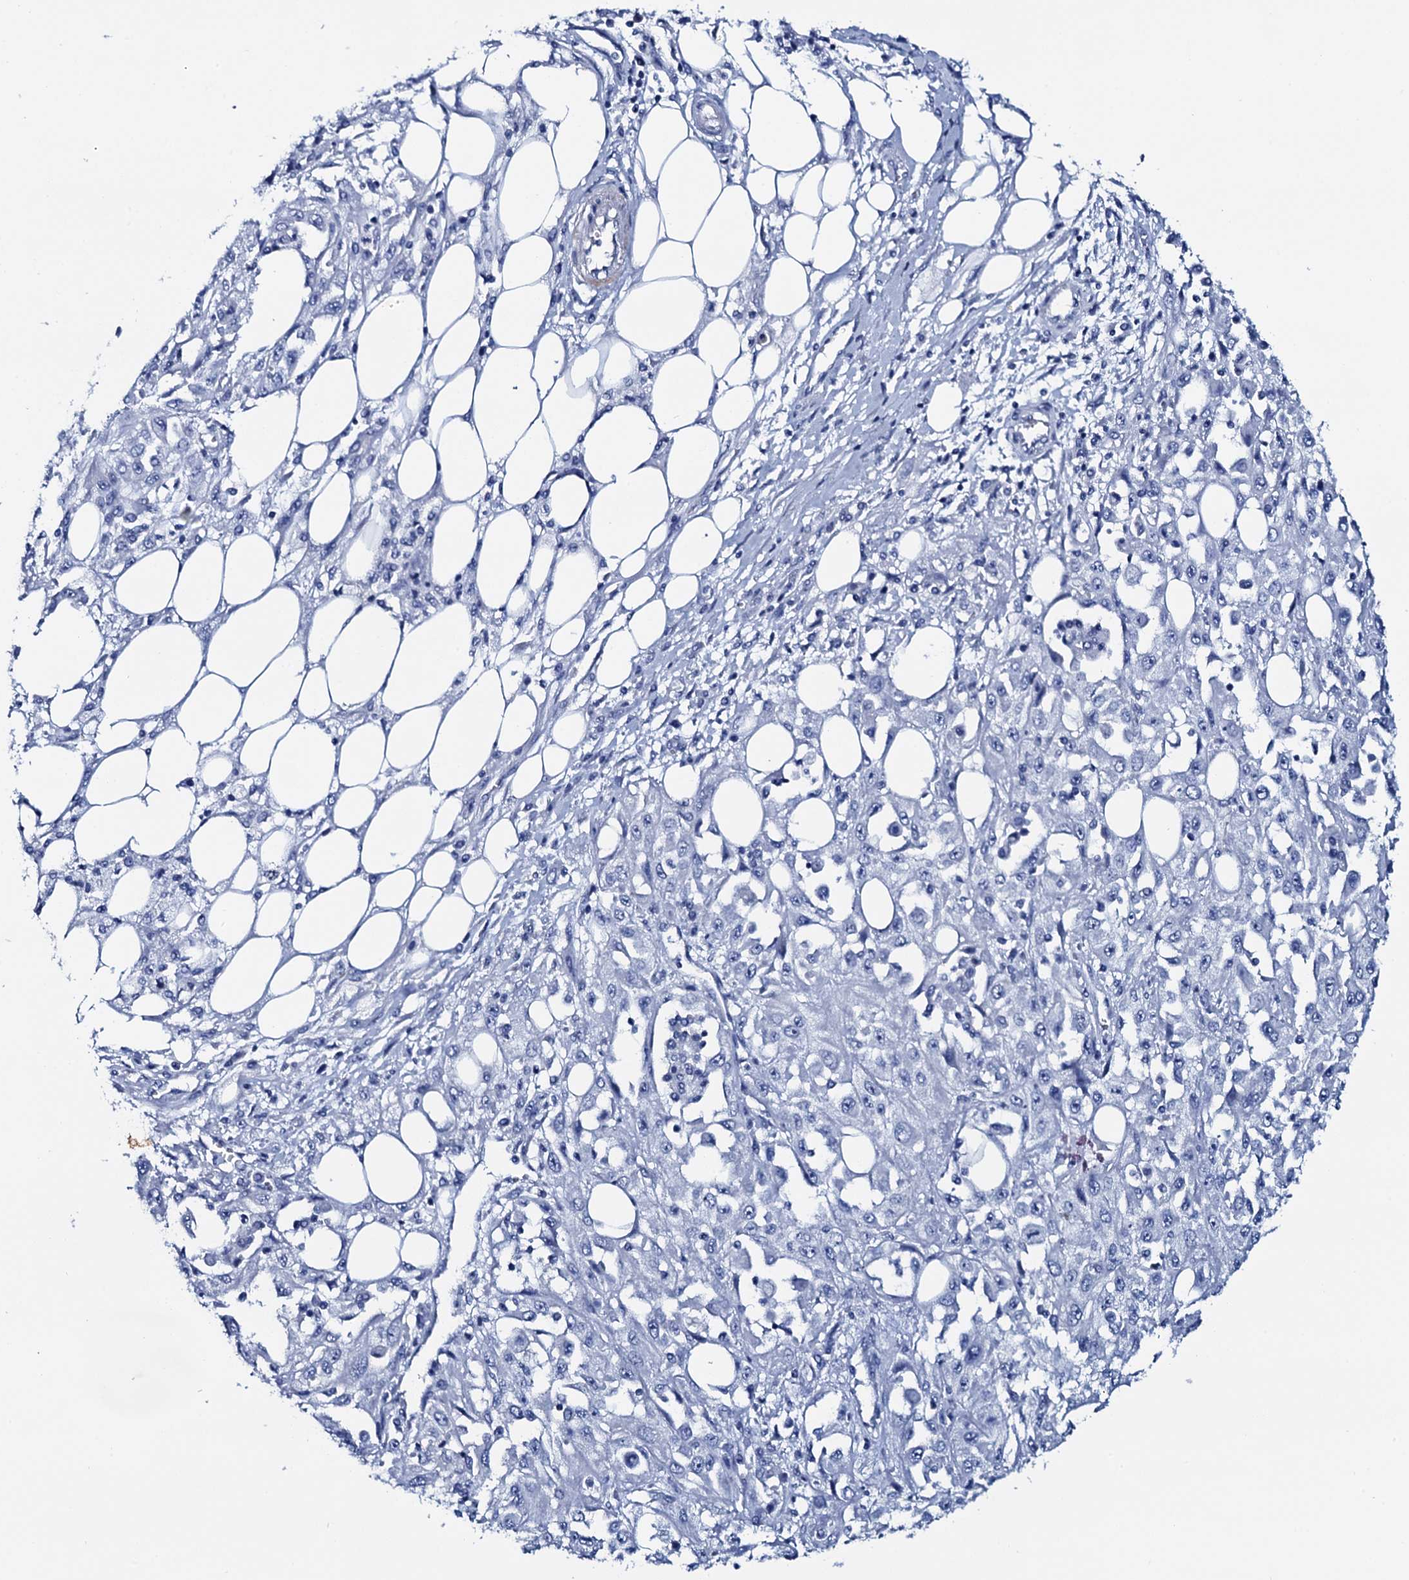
{"staining": {"intensity": "negative", "quantity": "none", "location": "none"}, "tissue": "skin cancer", "cell_type": "Tumor cells", "image_type": "cancer", "snomed": [{"axis": "morphology", "description": "Squamous cell carcinoma, NOS"}, {"axis": "morphology", "description": "Squamous cell carcinoma, metastatic, NOS"}, {"axis": "topography", "description": "Skin"}, {"axis": "topography", "description": "Lymph node"}], "caption": "Tumor cells are negative for brown protein staining in skin squamous cell carcinoma.", "gene": "GYS2", "patient": {"sex": "male", "age": 75}}